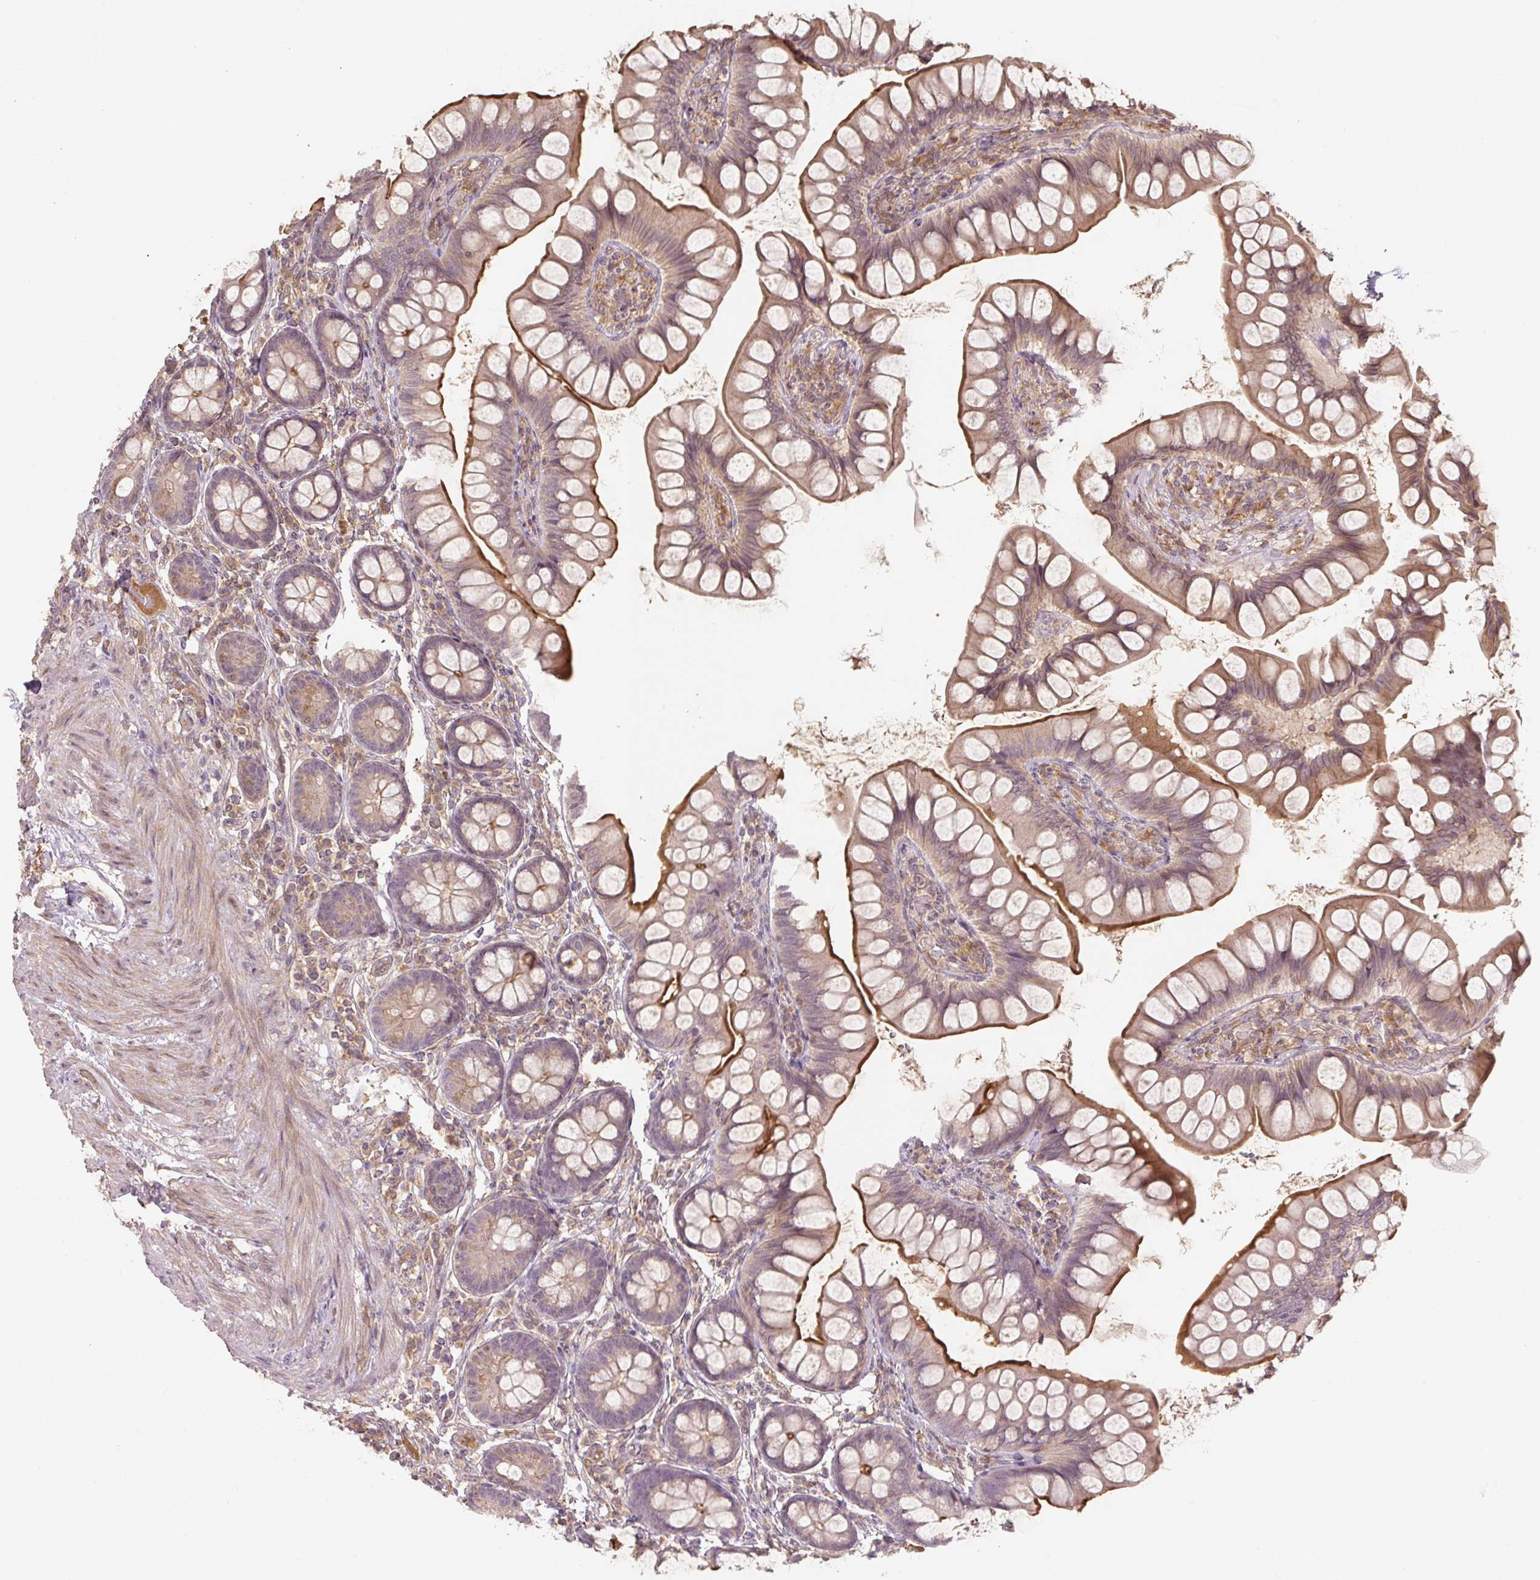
{"staining": {"intensity": "strong", "quantity": "25%-75%", "location": "cytoplasmic/membranous"}, "tissue": "small intestine", "cell_type": "Glandular cells", "image_type": "normal", "snomed": [{"axis": "morphology", "description": "Normal tissue, NOS"}, {"axis": "topography", "description": "Small intestine"}], "caption": "An immunohistochemistry image of normal tissue is shown. Protein staining in brown highlights strong cytoplasmic/membranous positivity in small intestine within glandular cells.", "gene": "C2orf73", "patient": {"sex": "male", "age": 70}}